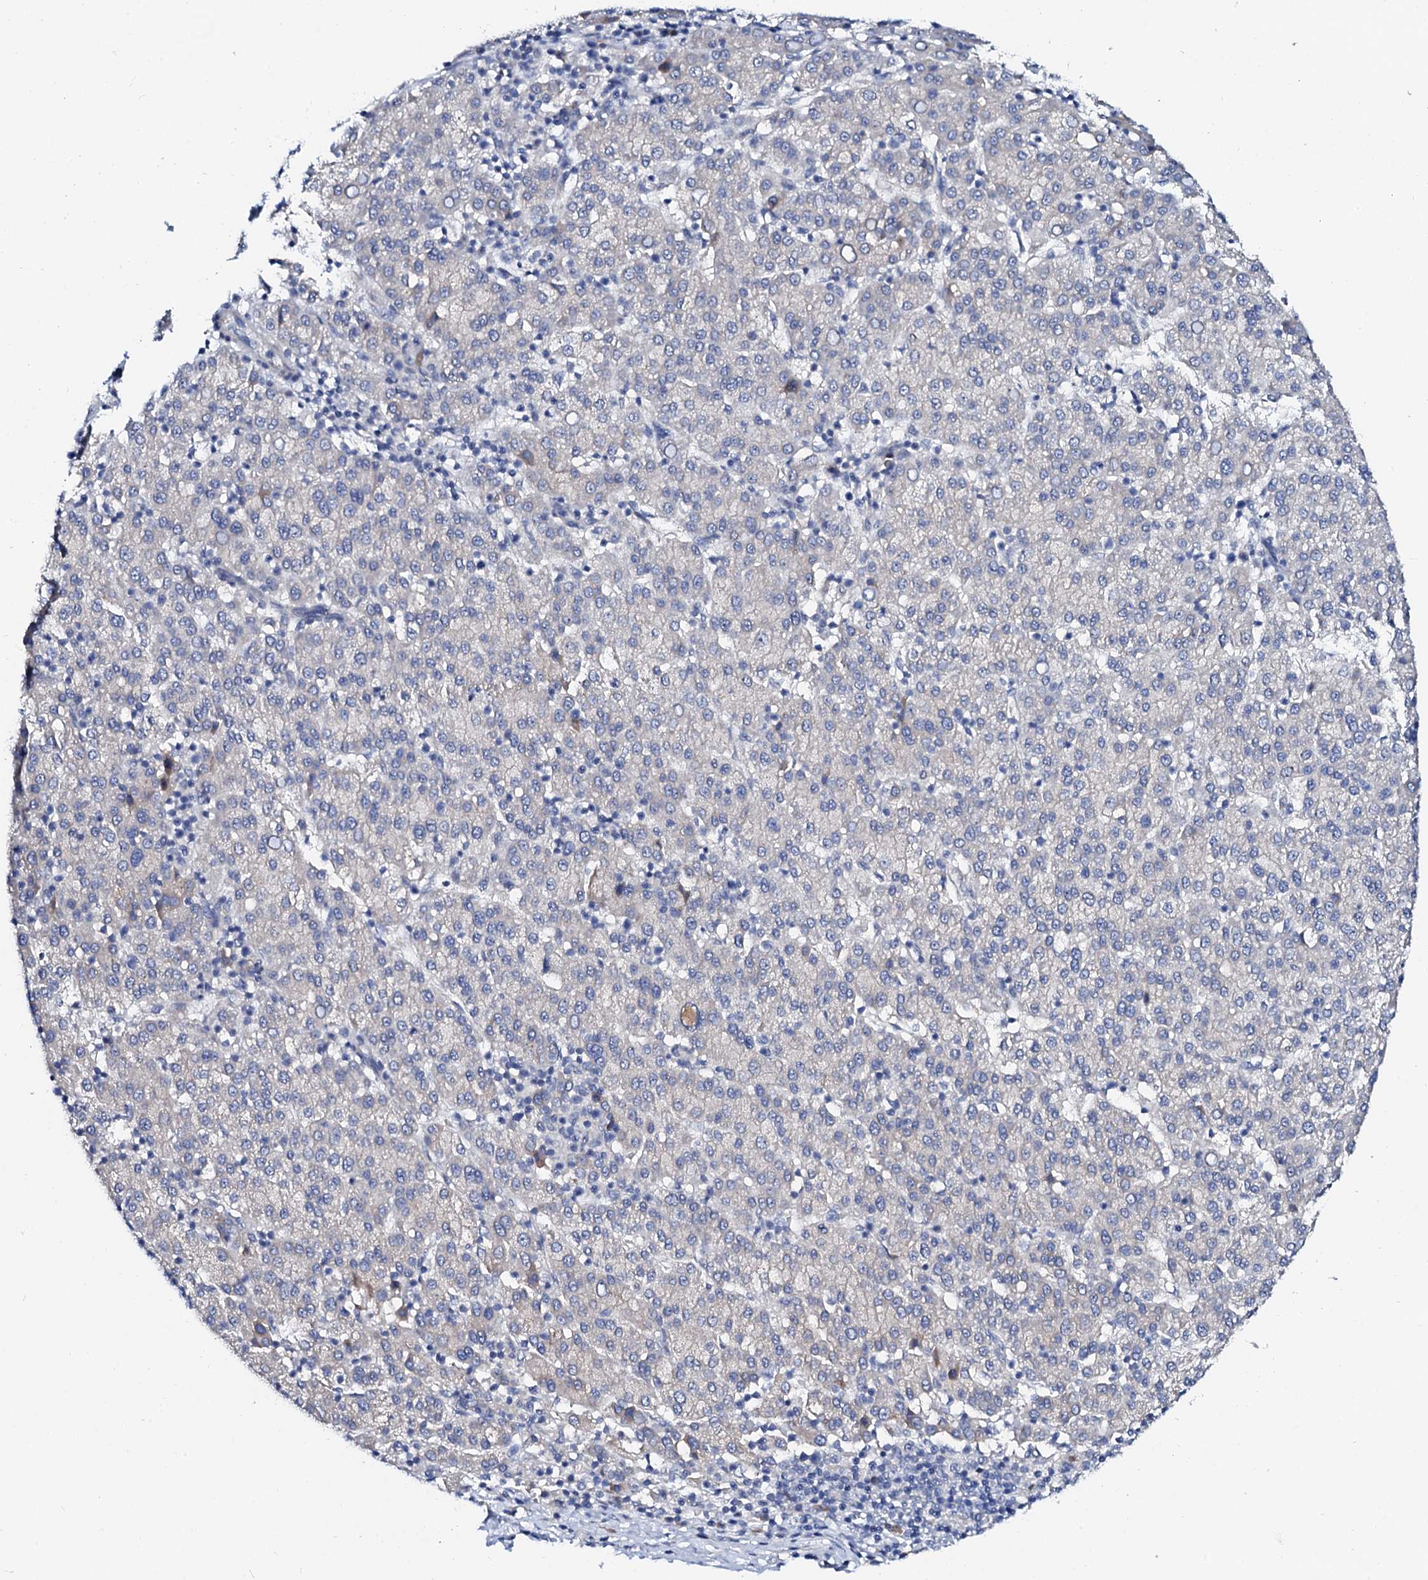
{"staining": {"intensity": "negative", "quantity": "none", "location": "none"}, "tissue": "liver cancer", "cell_type": "Tumor cells", "image_type": "cancer", "snomed": [{"axis": "morphology", "description": "Carcinoma, Hepatocellular, NOS"}, {"axis": "topography", "description": "Liver"}], "caption": "Protein analysis of liver cancer (hepatocellular carcinoma) demonstrates no significant positivity in tumor cells.", "gene": "BTBD16", "patient": {"sex": "female", "age": 58}}